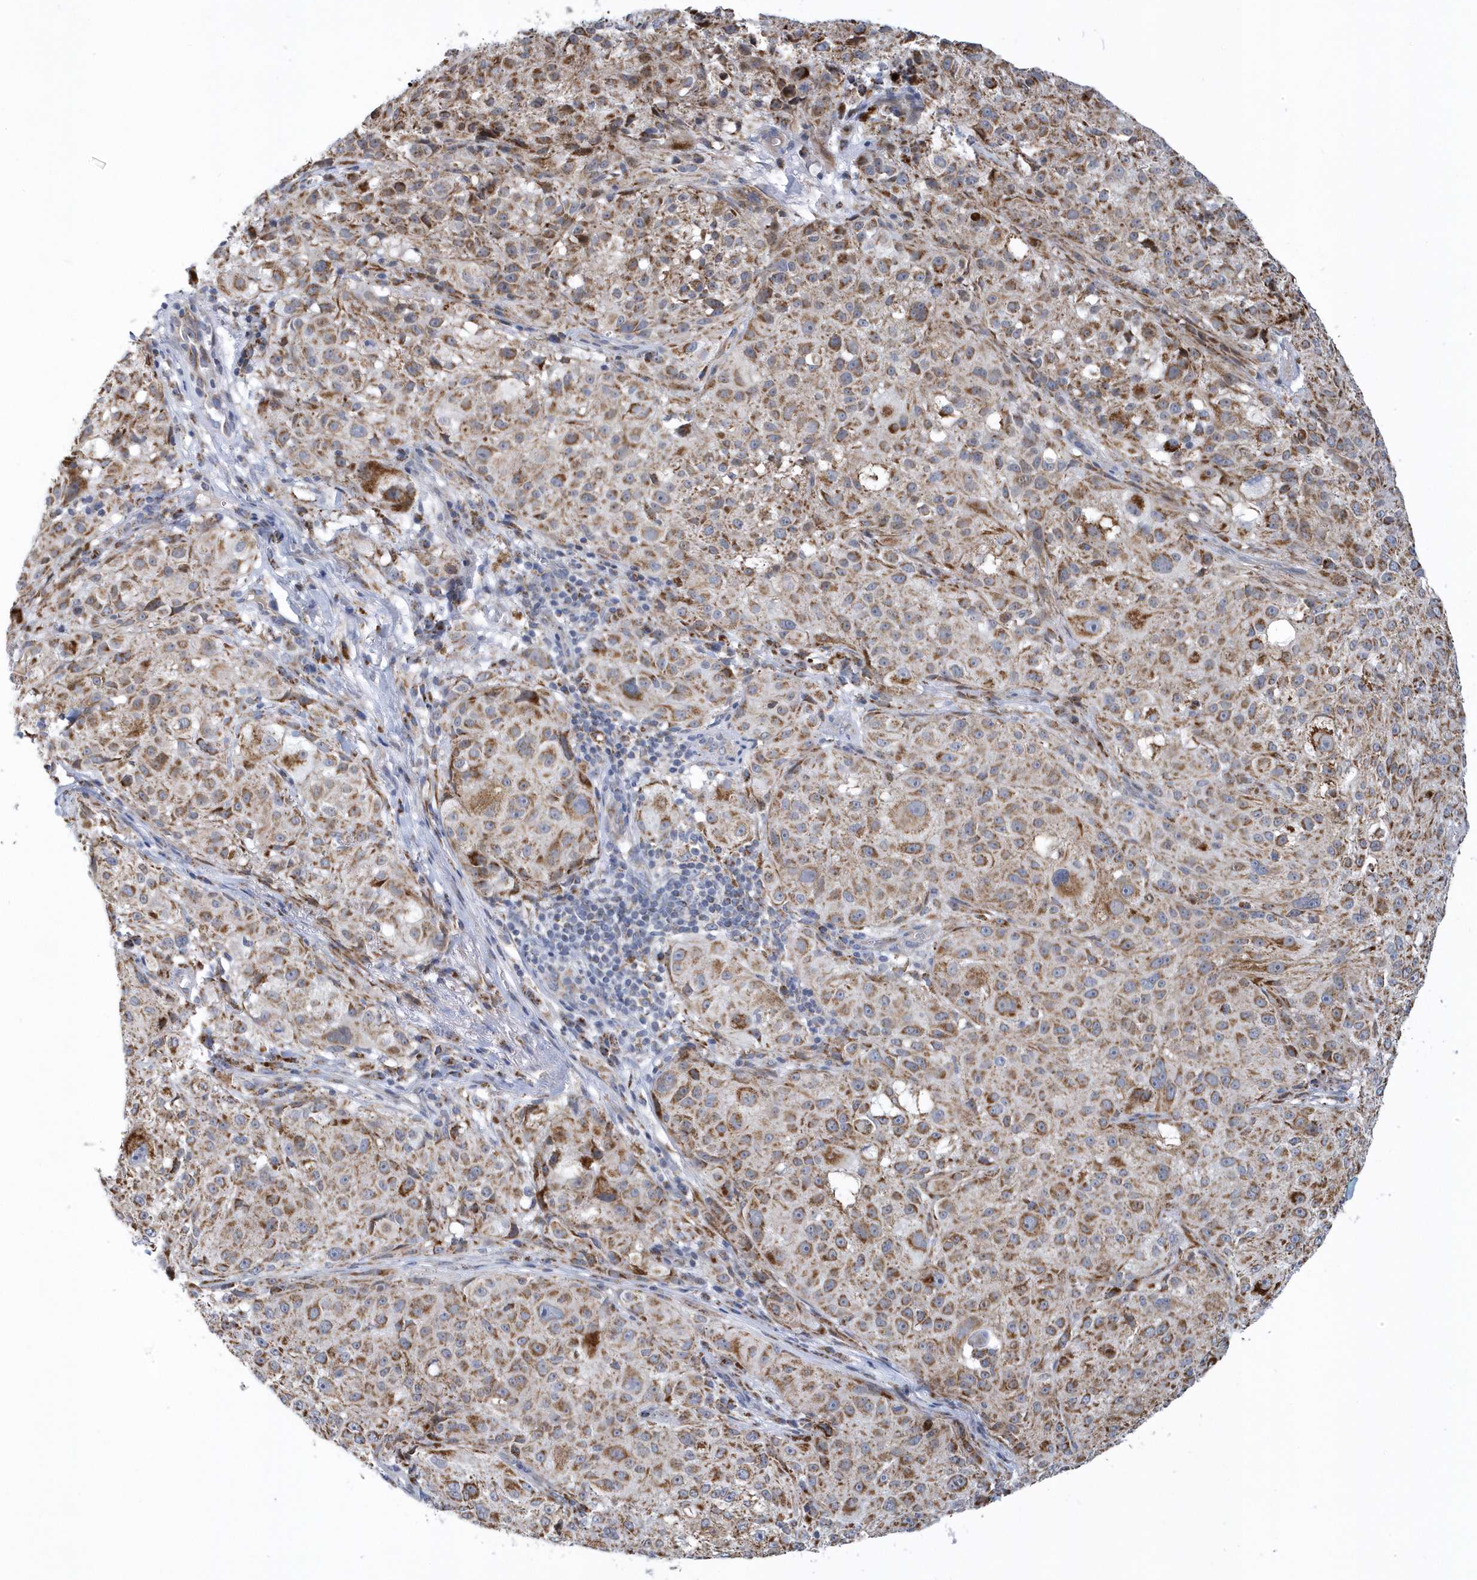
{"staining": {"intensity": "moderate", "quantity": ">75%", "location": "cytoplasmic/membranous"}, "tissue": "melanoma", "cell_type": "Tumor cells", "image_type": "cancer", "snomed": [{"axis": "morphology", "description": "Necrosis, NOS"}, {"axis": "morphology", "description": "Malignant melanoma, NOS"}, {"axis": "topography", "description": "Skin"}], "caption": "A photomicrograph of malignant melanoma stained for a protein displays moderate cytoplasmic/membranous brown staining in tumor cells.", "gene": "VWA5B2", "patient": {"sex": "female", "age": 87}}